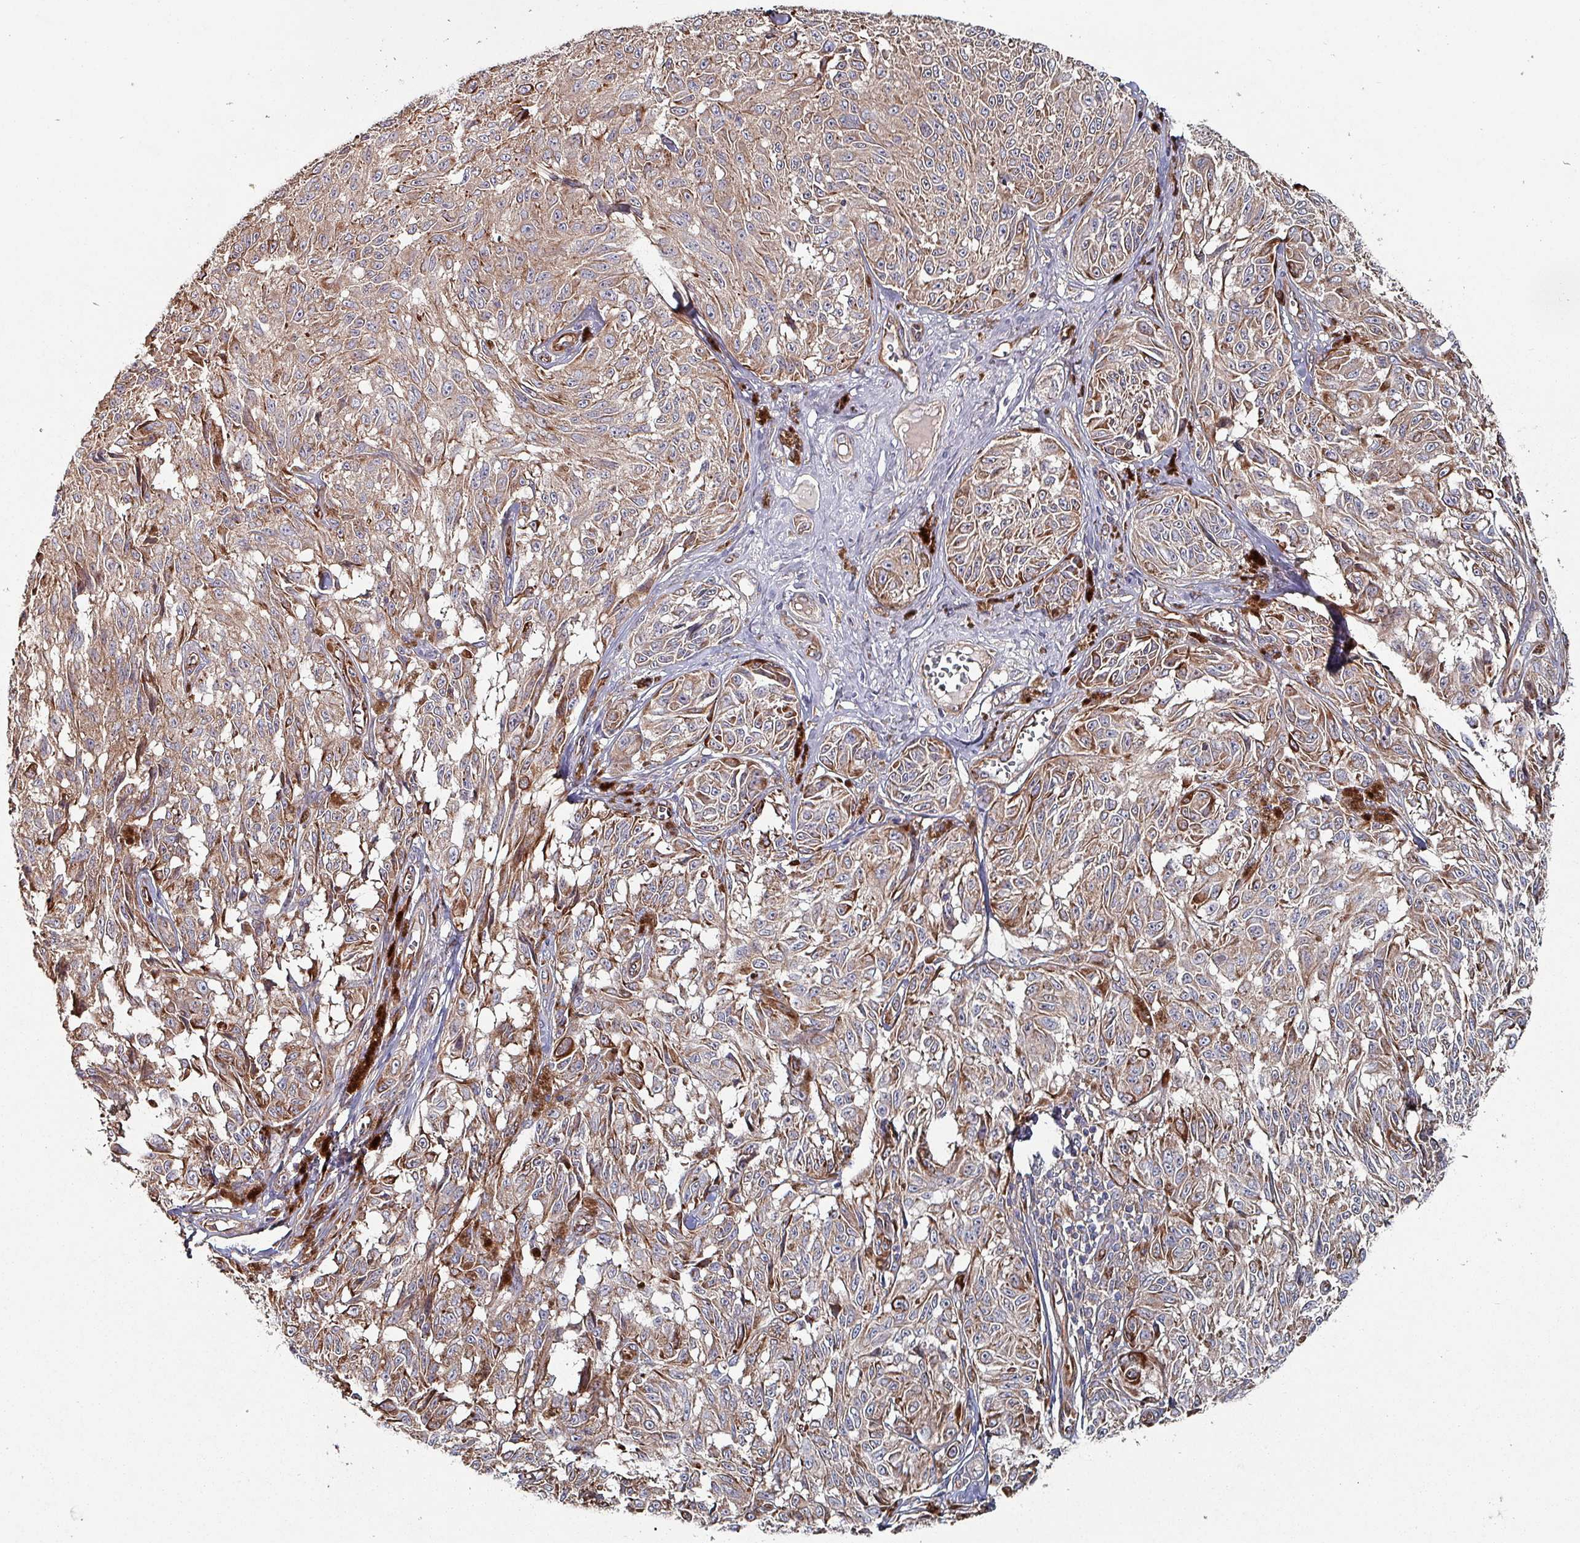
{"staining": {"intensity": "moderate", "quantity": "25%-75%", "location": "cytoplasmic/membranous"}, "tissue": "melanoma", "cell_type": "Tumor cells", "image_type": "cancer", "snomed": [{"axis": "morphology", "description": "Malignant melanoma, NOS"}, {"axis": "topography", "description": "Skin"}], "caption": "Melanoma stained for a protein (brown) exhibits moderate cytoplasmic/membranous positive positivity in about 25%-75% of tumor cells.", "gene": "ANO10", "patient": {"sex": "male", "age": 68}}